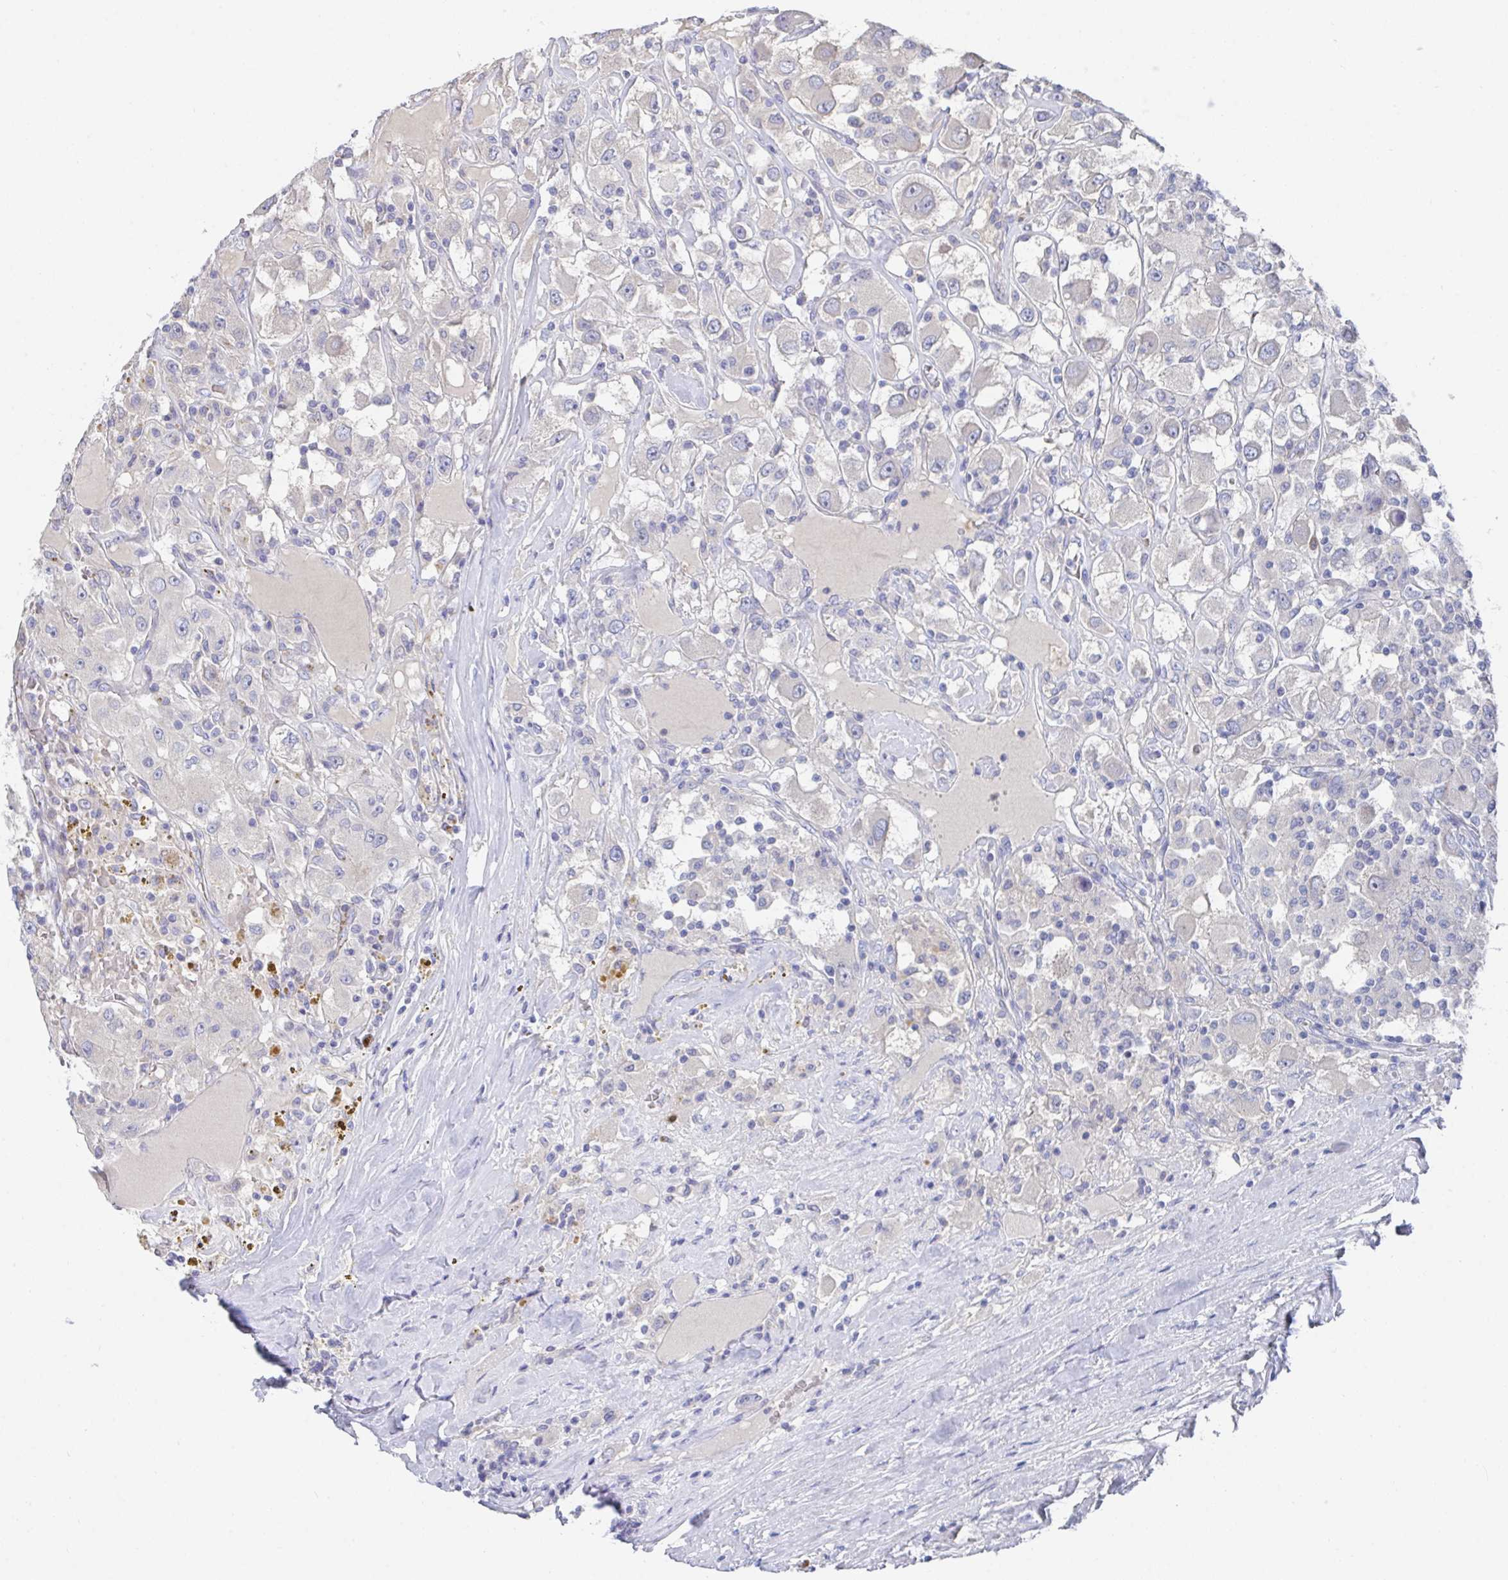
{"staining": {"intensity": "negative", "quantity": "none", "location": "none"}, "tissue": "renal cancer", "cell_type": "Tumor cells", "image_type": "cancer", "snomed": [{"axis": "morphology", "description": "Adenocarcinoma, NOS"}, {"axis": "topography", "description": "Kidney"}], "caption": "Adenocarcinoma (renal) was stained to show a protein in brown. There is no significant staining in tumor cells.", "gene": "KCNK5", "patient": {"sex": "female", "age": 67}}